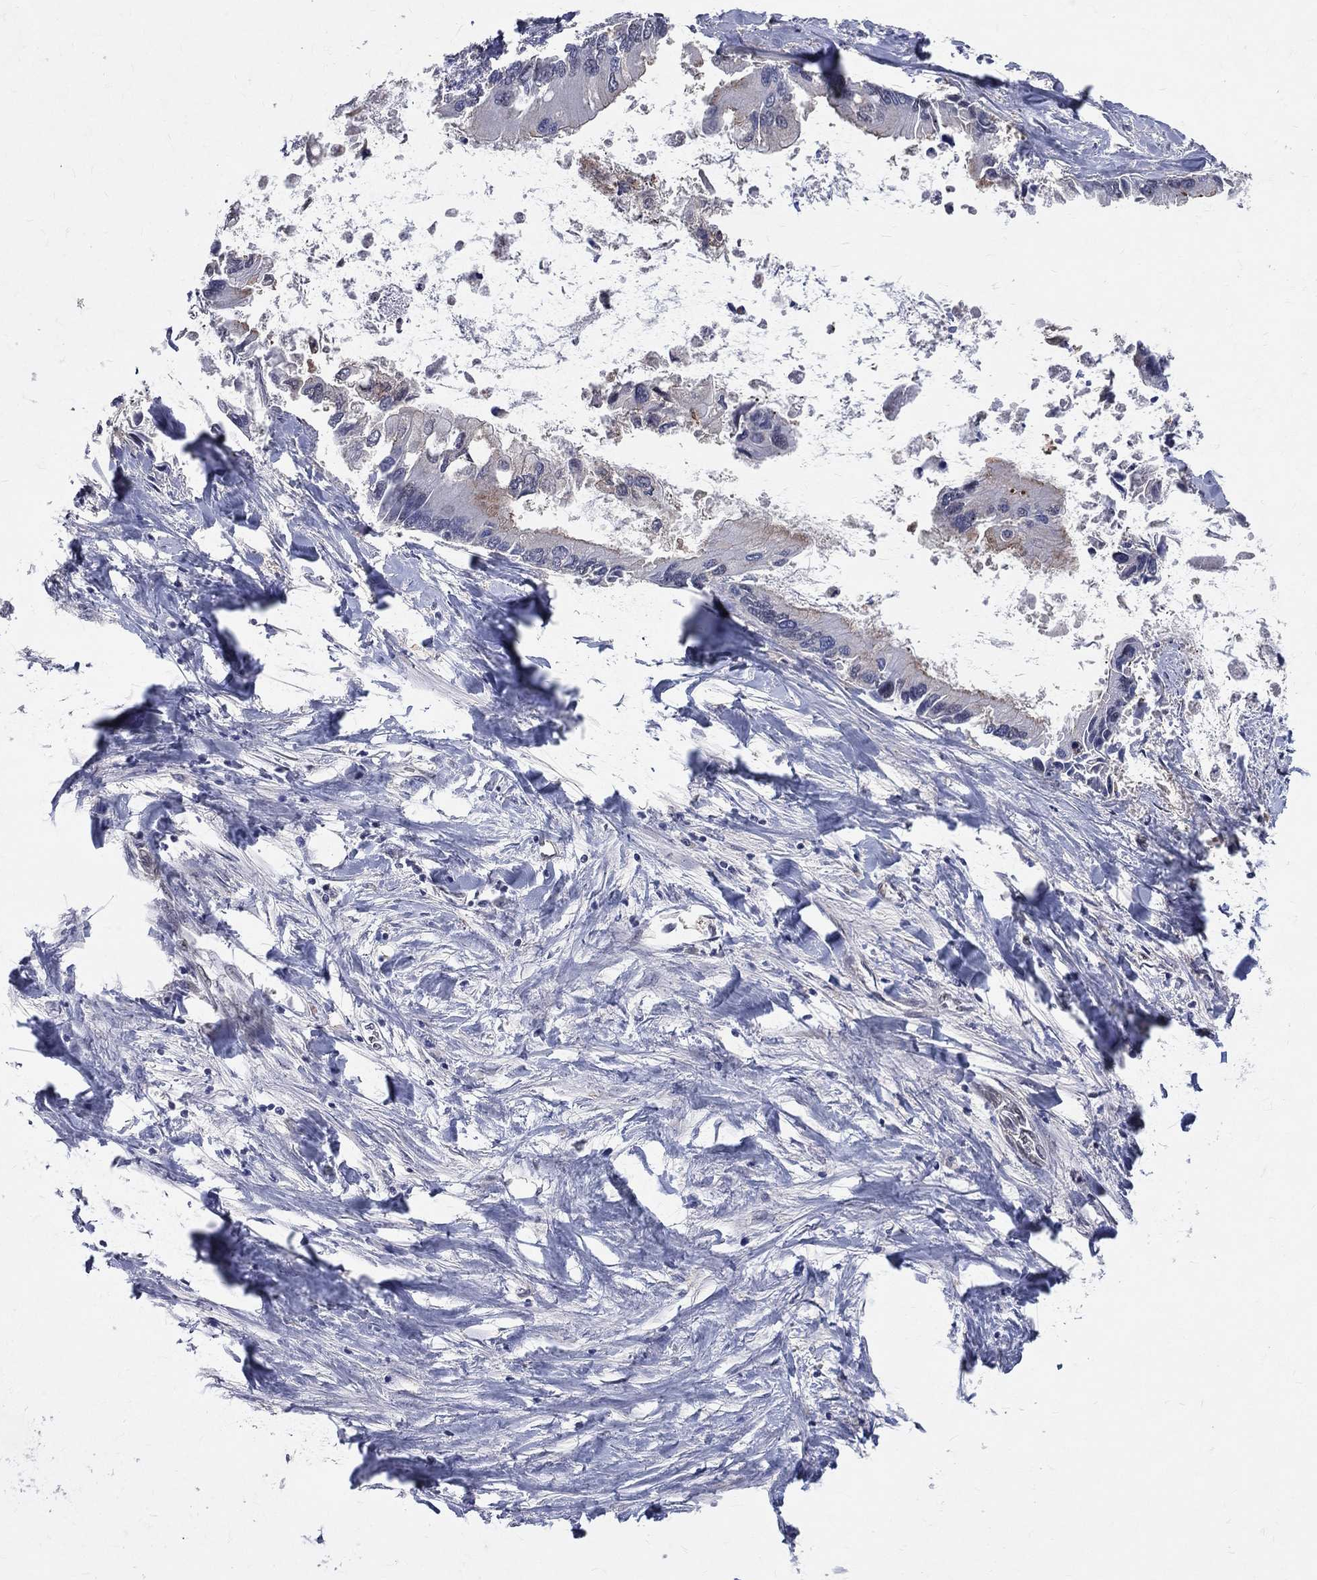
{"staining": {"intensity": "negative", "quantity": "none", "location": "none"}, "tissue": "liver cancer", "cell_type": "Tumor cells", "image_type": "cancer", "snomed": [{"axis": "morphology", "description": "Cholangiocarcinoma"}, {"axis": "topography", "description": "Liver"}], "caption": "Tumor cells show no significant protein staining in cholangiocarcinoma (liver).", "gene": "GMPR2", "patient": {"sex": "male", "age": 66}}